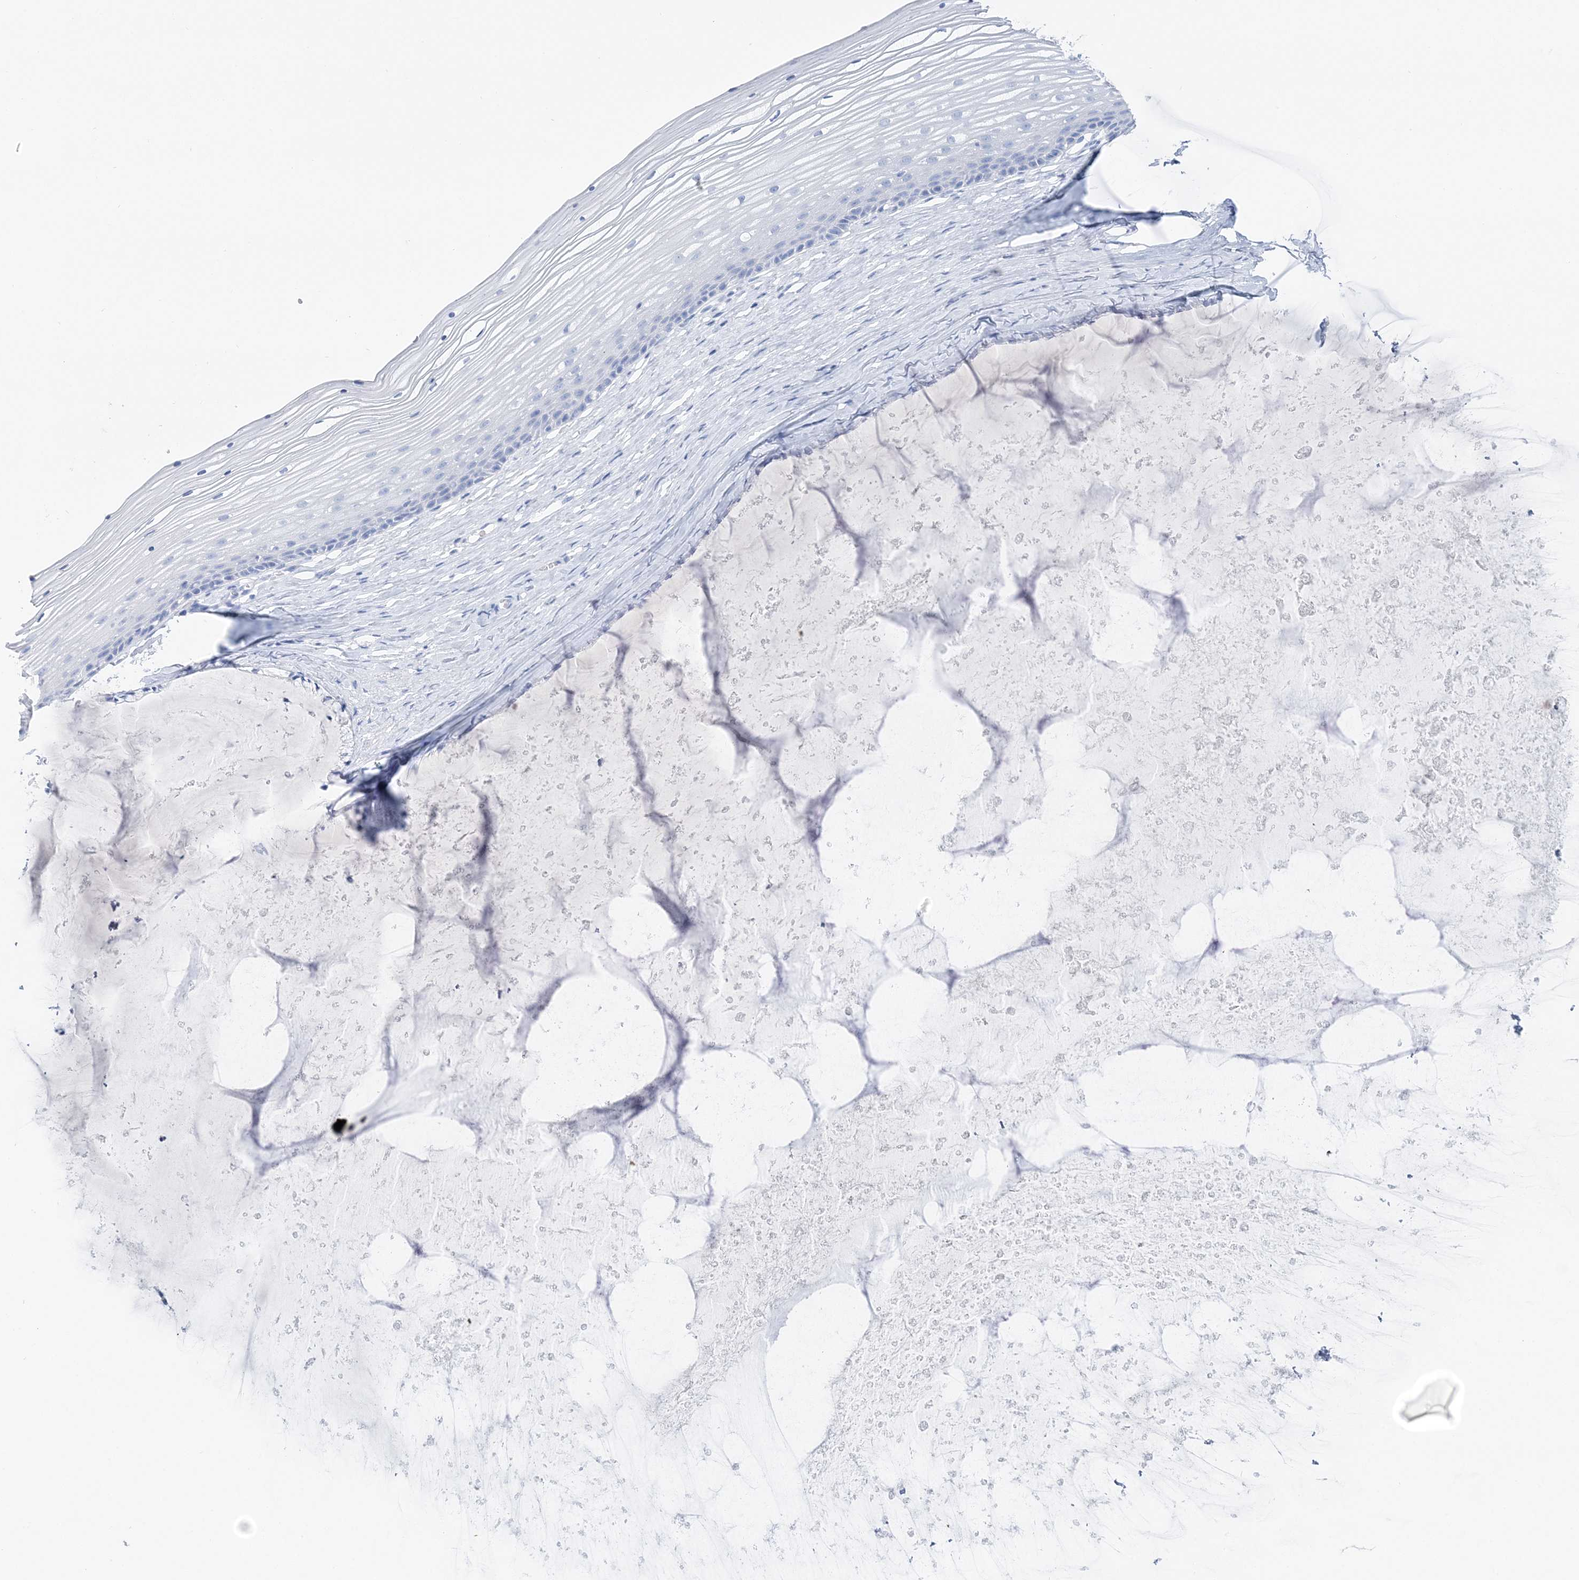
{"staining": {"intensity": "negative", "quantity": "none", "location": "none"}, "tissue": "vagina", "cell_type": "Squamous epithelial cells", "image_type": "normal", "snomed": [{"axis": "morphology", "description": "Normal tissue, NOS"}, {"axis": "topography", "description": "Vagina"}, {"axis": "topography", "description": "Cervix"}], "caption": "A micrograph of human vagina is negative for staining in squamous epithelial cells. (Immunohistochemistry, brightfield microscopy, high magnification).", "gene": "TSPYL6", "patient": {"sex": "female", "age": 40}}